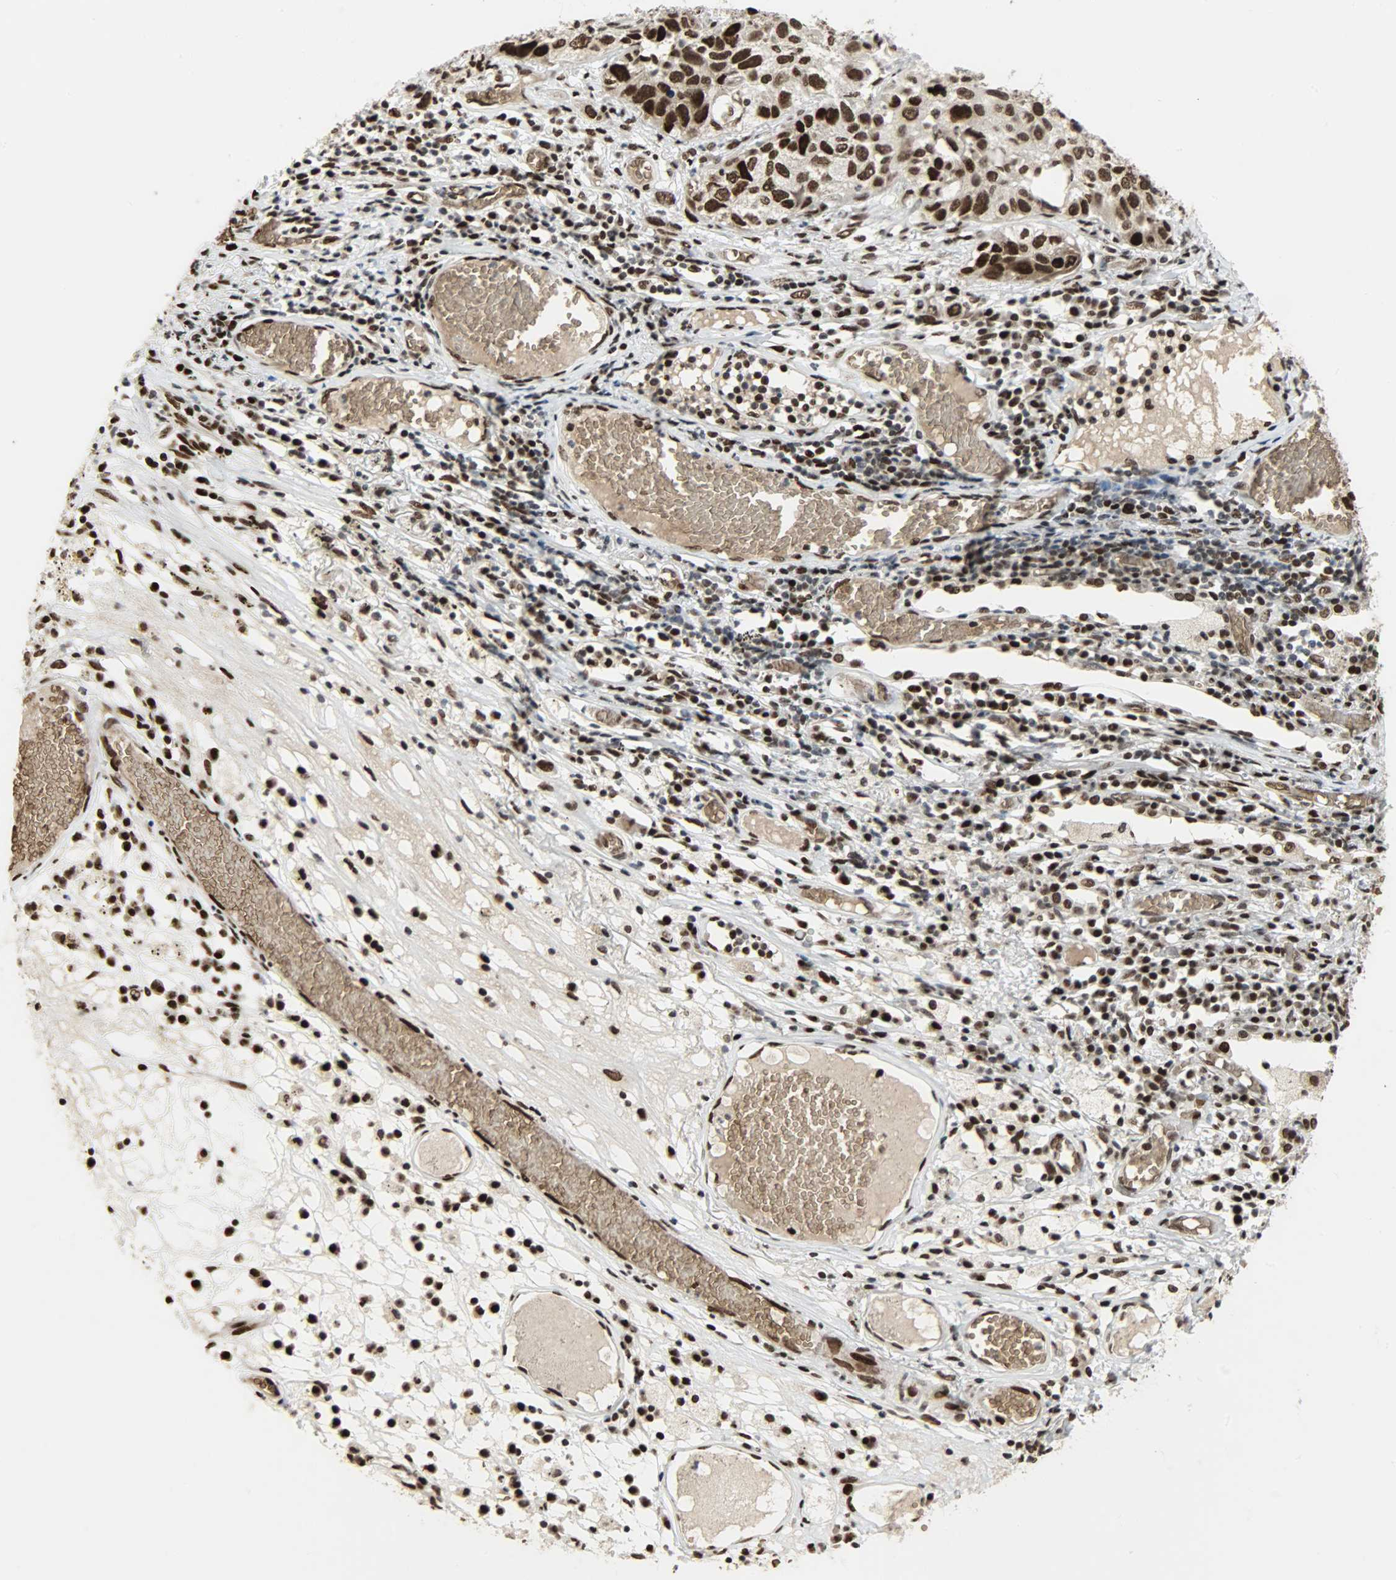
{"staining": {"intensity": "strong", "quantity": ">75%", "location": "cytoplasmic/membranous,nuclear"}, "tissue": "lung cancer", "cell_type": "Tumor cells", "image_type": "cancer", "snomed": [{"axis": "morphology", "description": "Squamous cell carcinoma, NOS"}, {"axis": "topography", "description": "Lung"}], "caption": "Immunohistochemistry (DAB (3,3'-diaminobenzidine)) staining of human lung cancer (squamous cell carcinoma) reveals strong cytoplasmic/membranous and nuclear protein positivity in about >75% of tumor cells. (DAB IHC with brightfield microscopy, high magnification).", "gene": "SNAI1", "patient": {"sex": "male", "age": 71}}